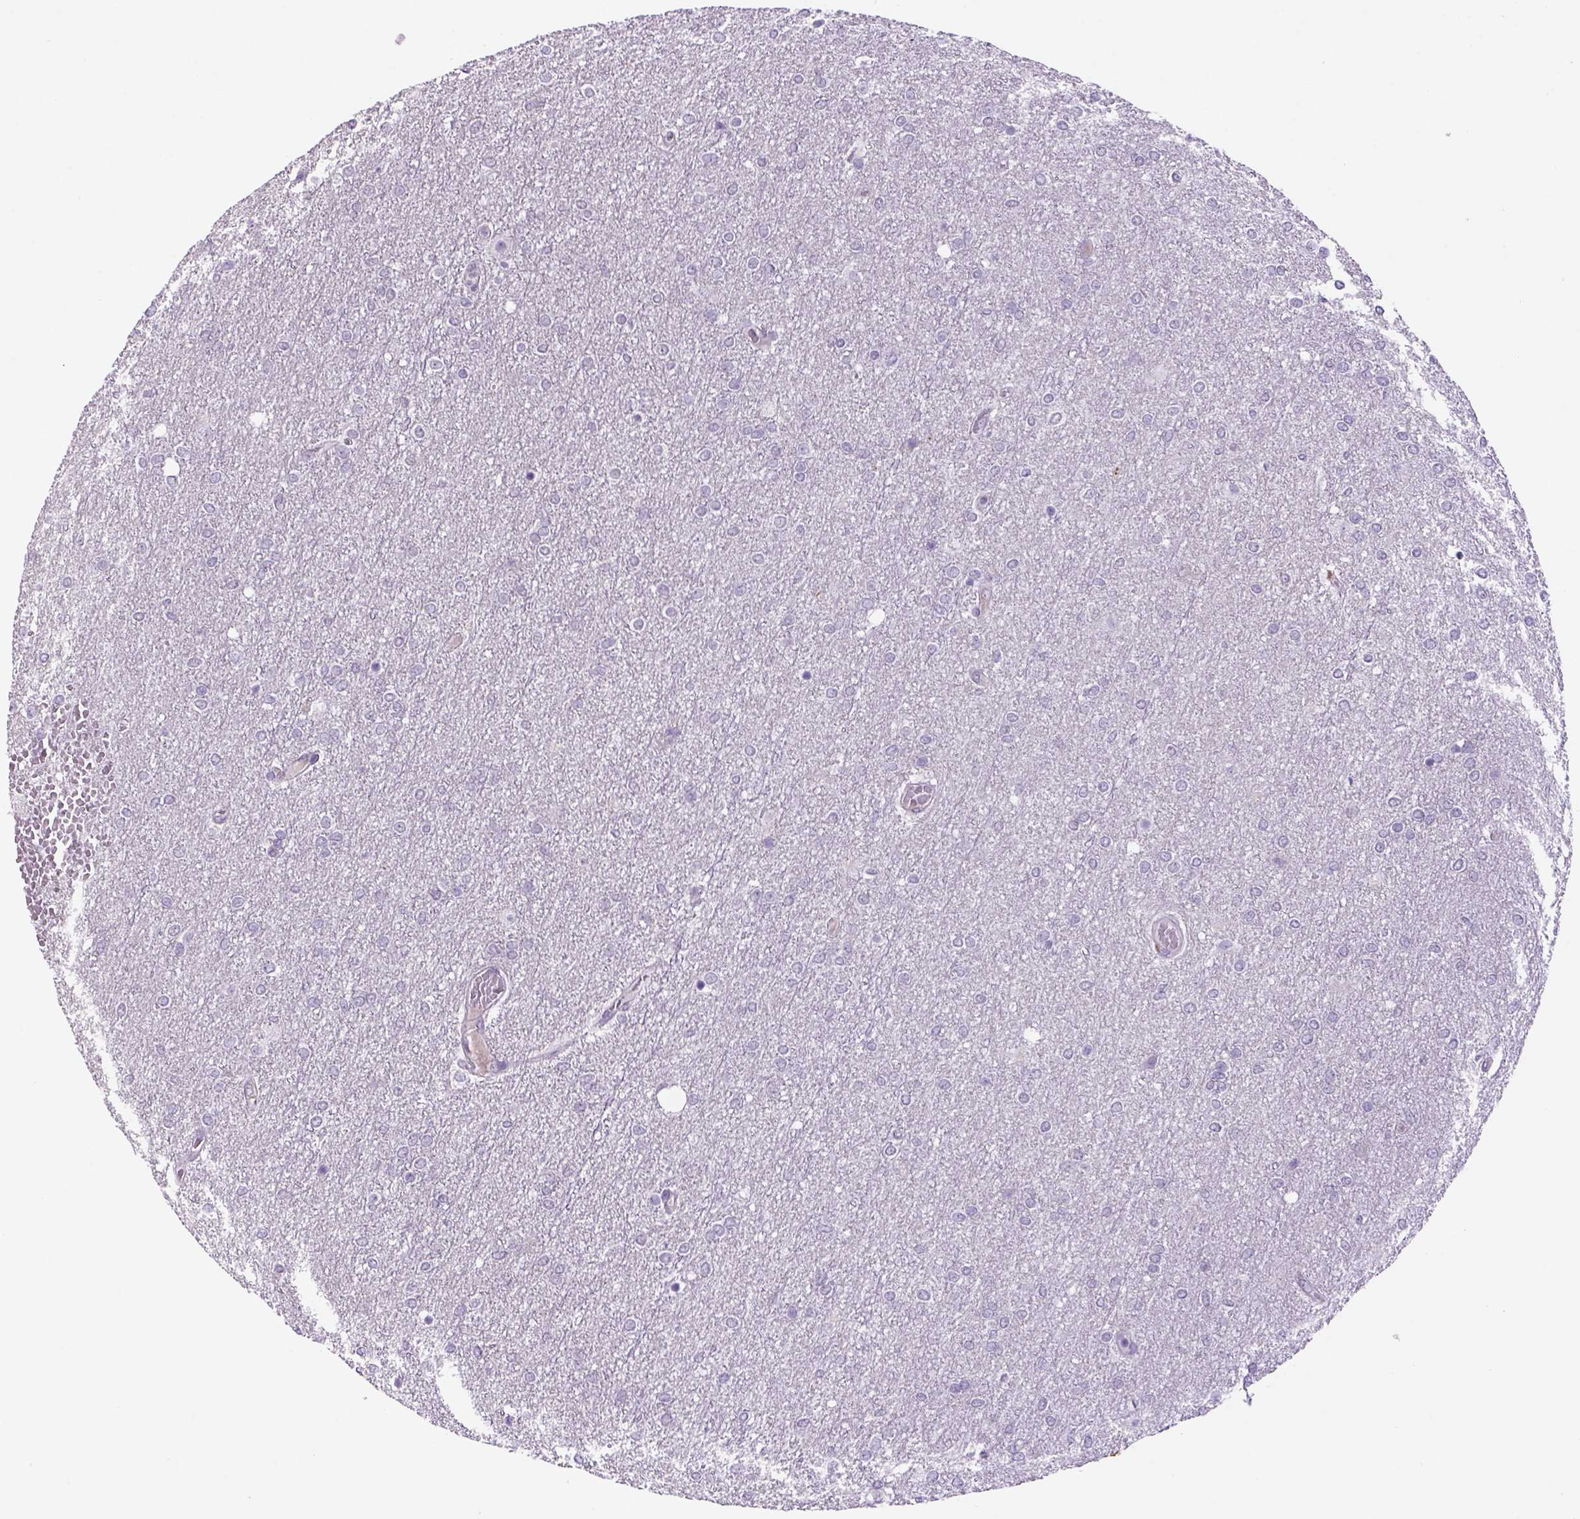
{"staining": {"intensity": "negative", "quantity": "none", "location": "none"}, "tissue": "glioma", "cell_type": "Tumor cells", "image_type": "cancer", "snomed": [{"axis": "morphology", "description": "Glioma, malignant, High grade"}, {"axis": "topography", "description": "Brain"}], "caption": "Malignant glioma (high-grade) was stained to show a protein in brown. There is no significant expression in tumor cells. (Stains: DAB IHC with hematoxylin counter stain, Microscopy: brightfield microscopy at high magnification).", "gene": "DBH", "patient": {"sex": "female", "age": 61}}